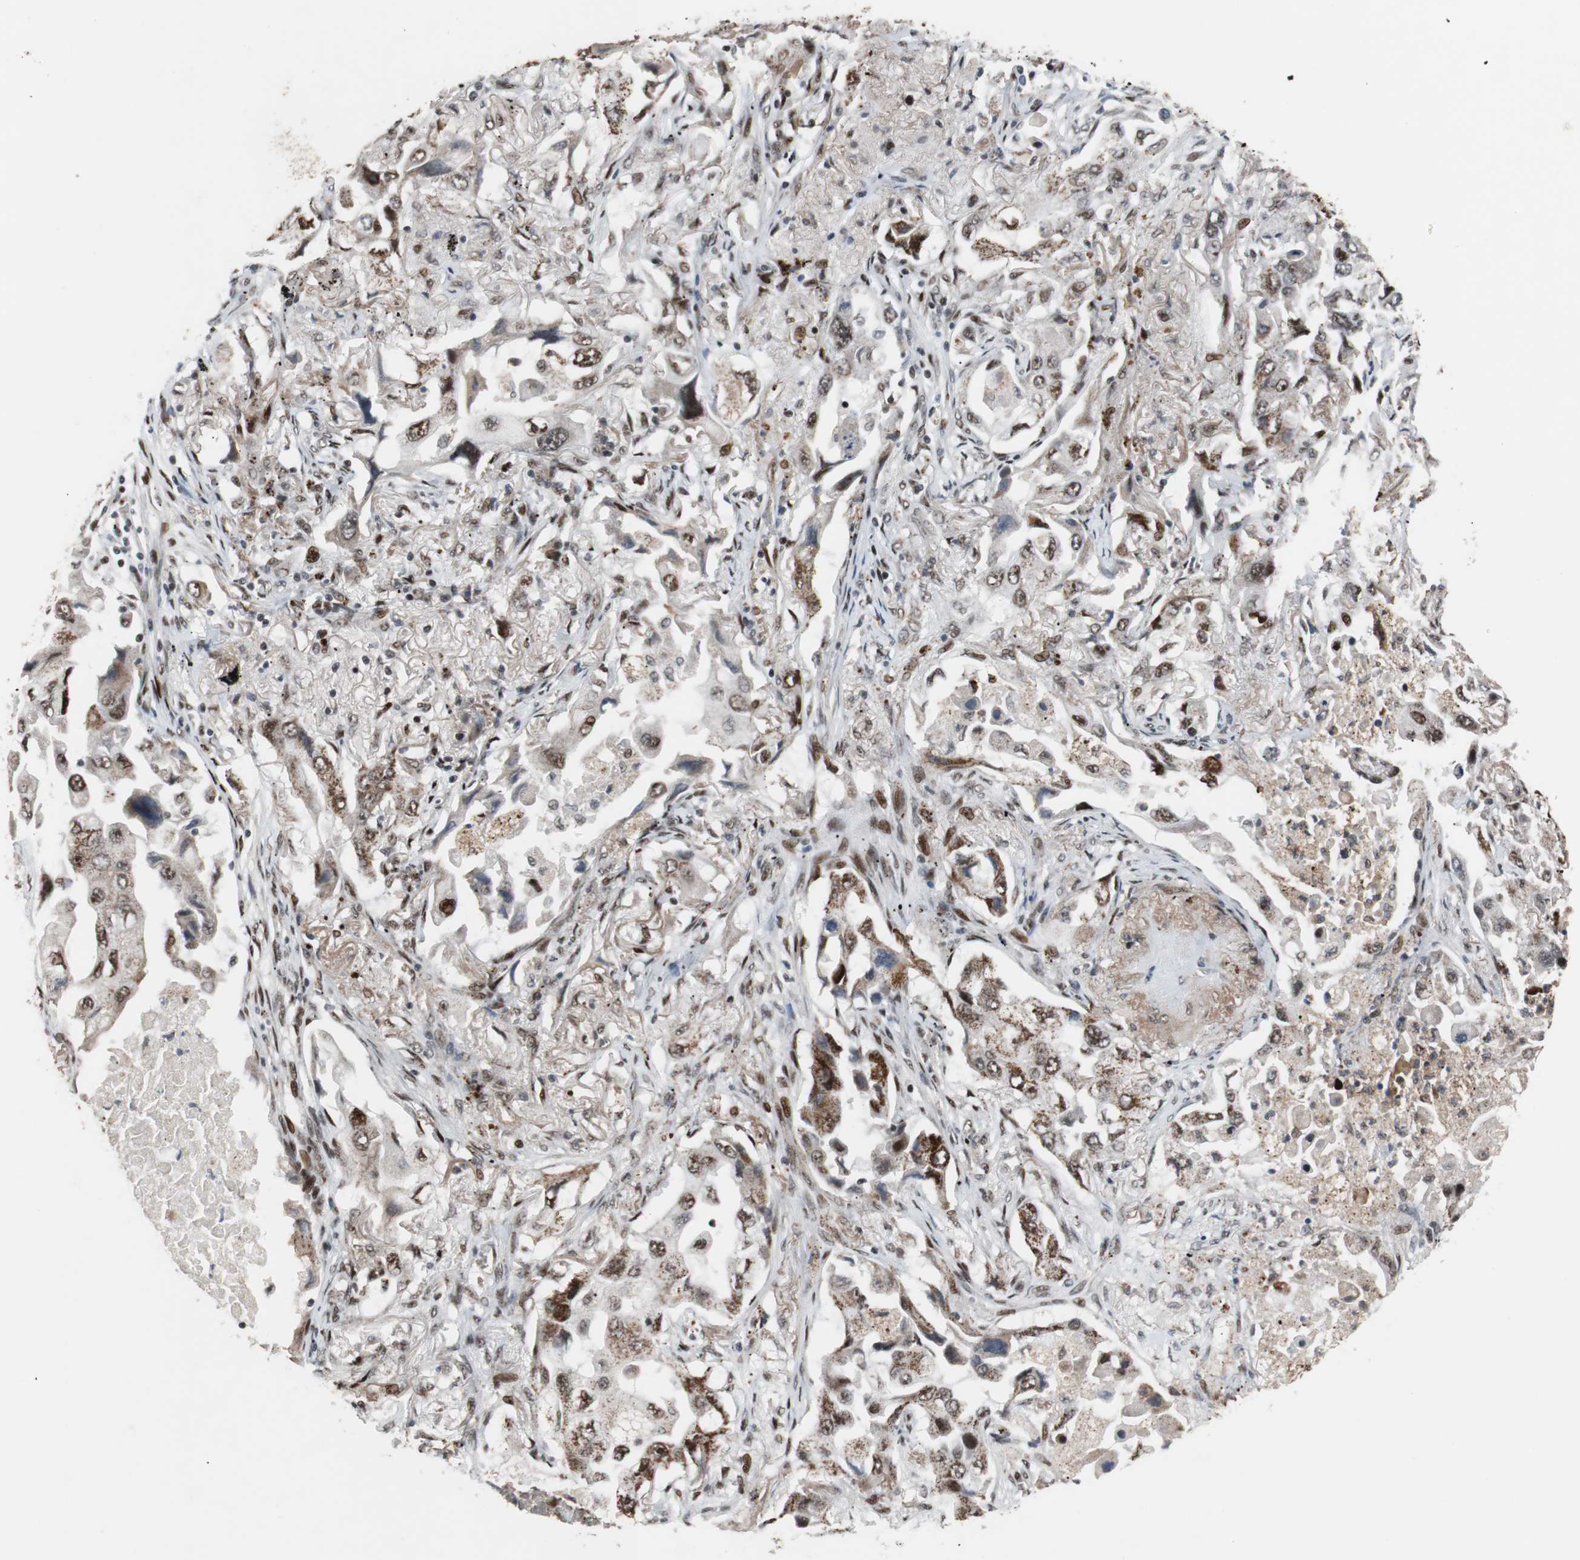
{"staining": {"intensity": "moderate", "quantity": ">75%", "location": "nuclear"}, "tissue": "lung cancer", "cell_type": "Tumor cells", "image_type": "cancer", "snomed": [{"axis": "morphology", "description": "Adenocarcinoma, NOS"}, {"axis": "topography", "description": "Lung"}], "caption": "Approximately >75% of tumor cells in adenocarcinoma (lung) show moderate nuclear protein expression as visualized by brown immunohistochemical staining.", "gene": "NBL1", "patient": {"sex": "female", "age": 65}}